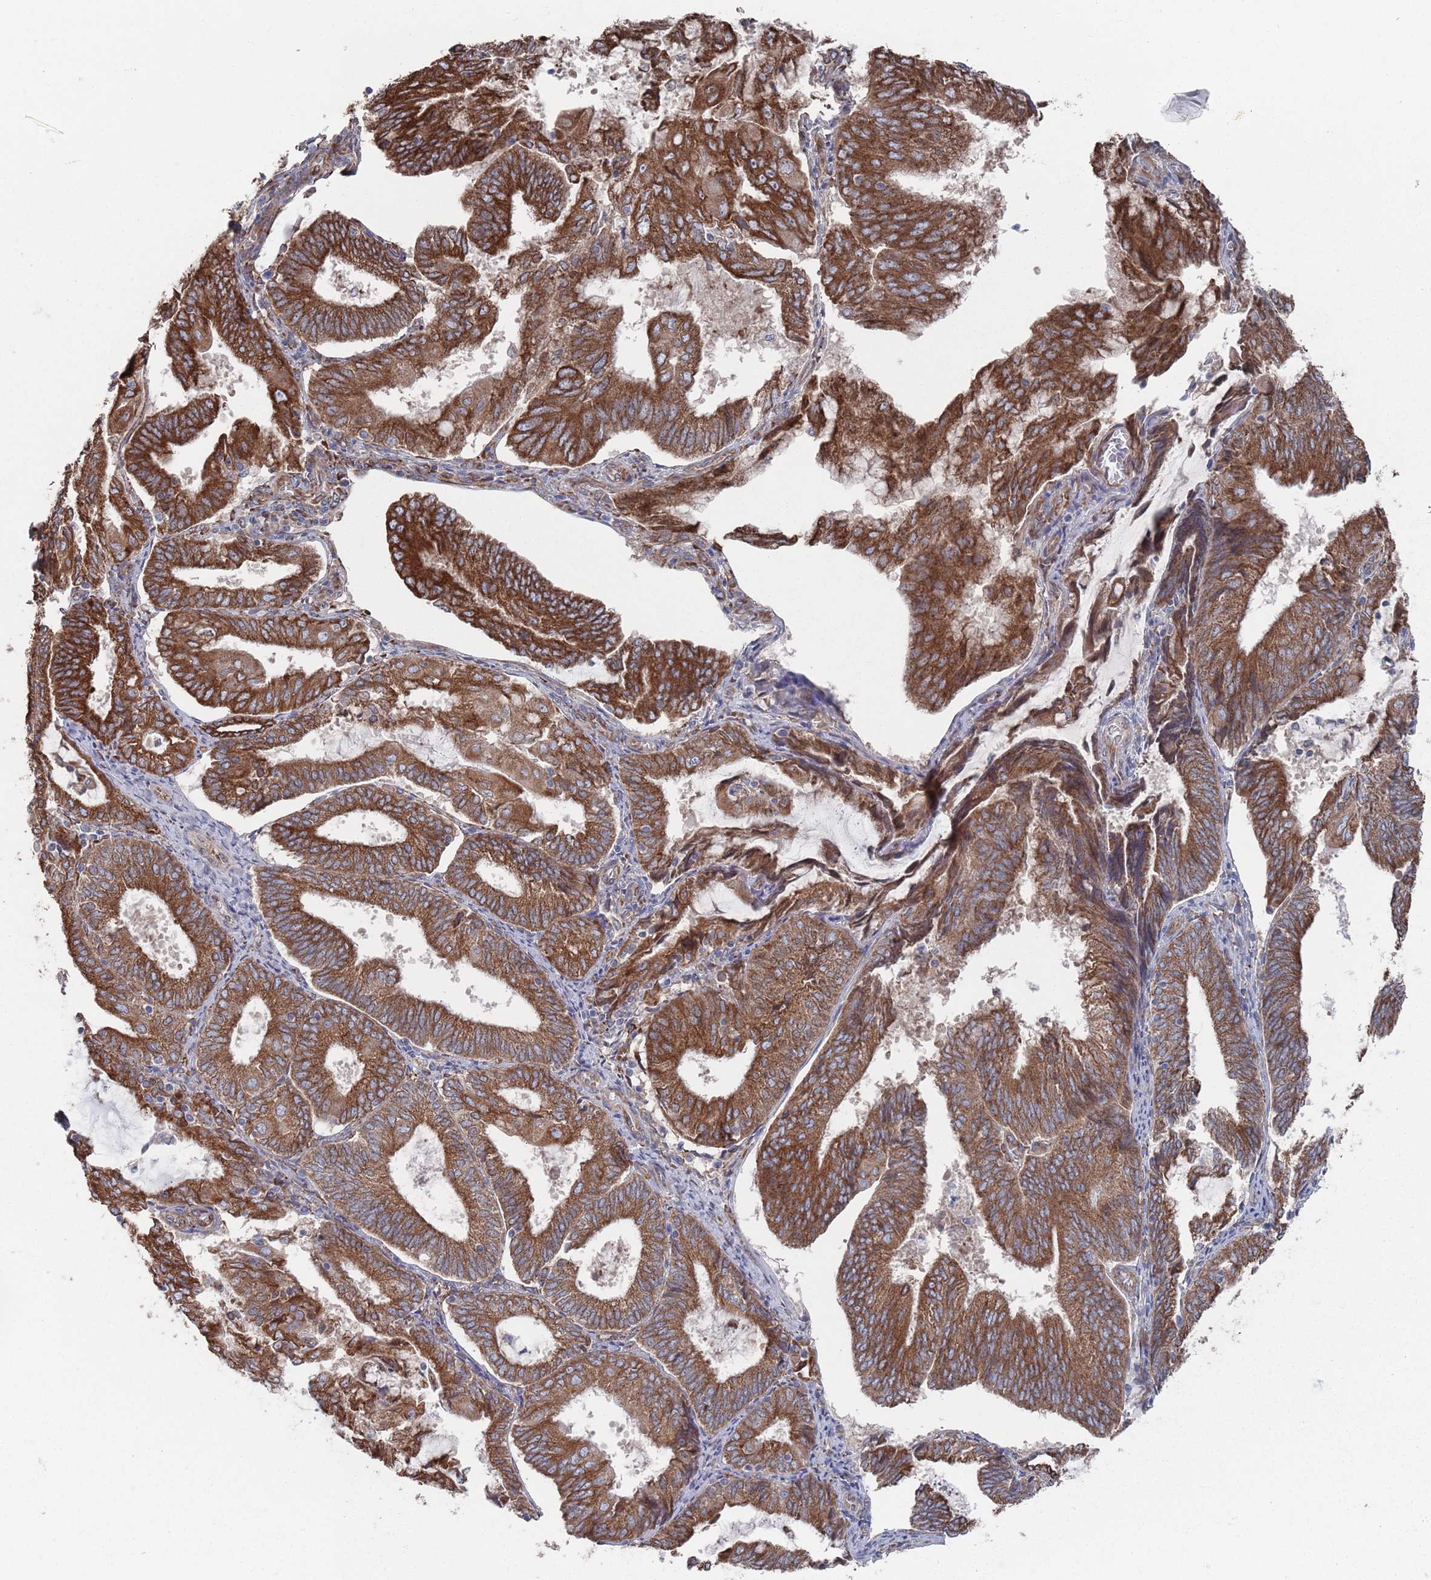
{"staining": {"intensity": "strong", "quantity": ">75%", "location": "cytoplasmic/membranous"}, "tissue": "endometrial cancer", "cell_type": "Tumor cells", "image_type": "cancer", "snomed": [{"axis": "morphology", "description": "Adenocarcinoma, NOS"}, {"axis": "topography", "description": "Endometrium"}], "caption": "Protein staining shows strong cytoplasmic/membranous positivity in approximately >75% of tumor cells in endometrial adenocarcinoma.", "gene": "CCDC106", "patient": {"sex": "female", "age": 81}}